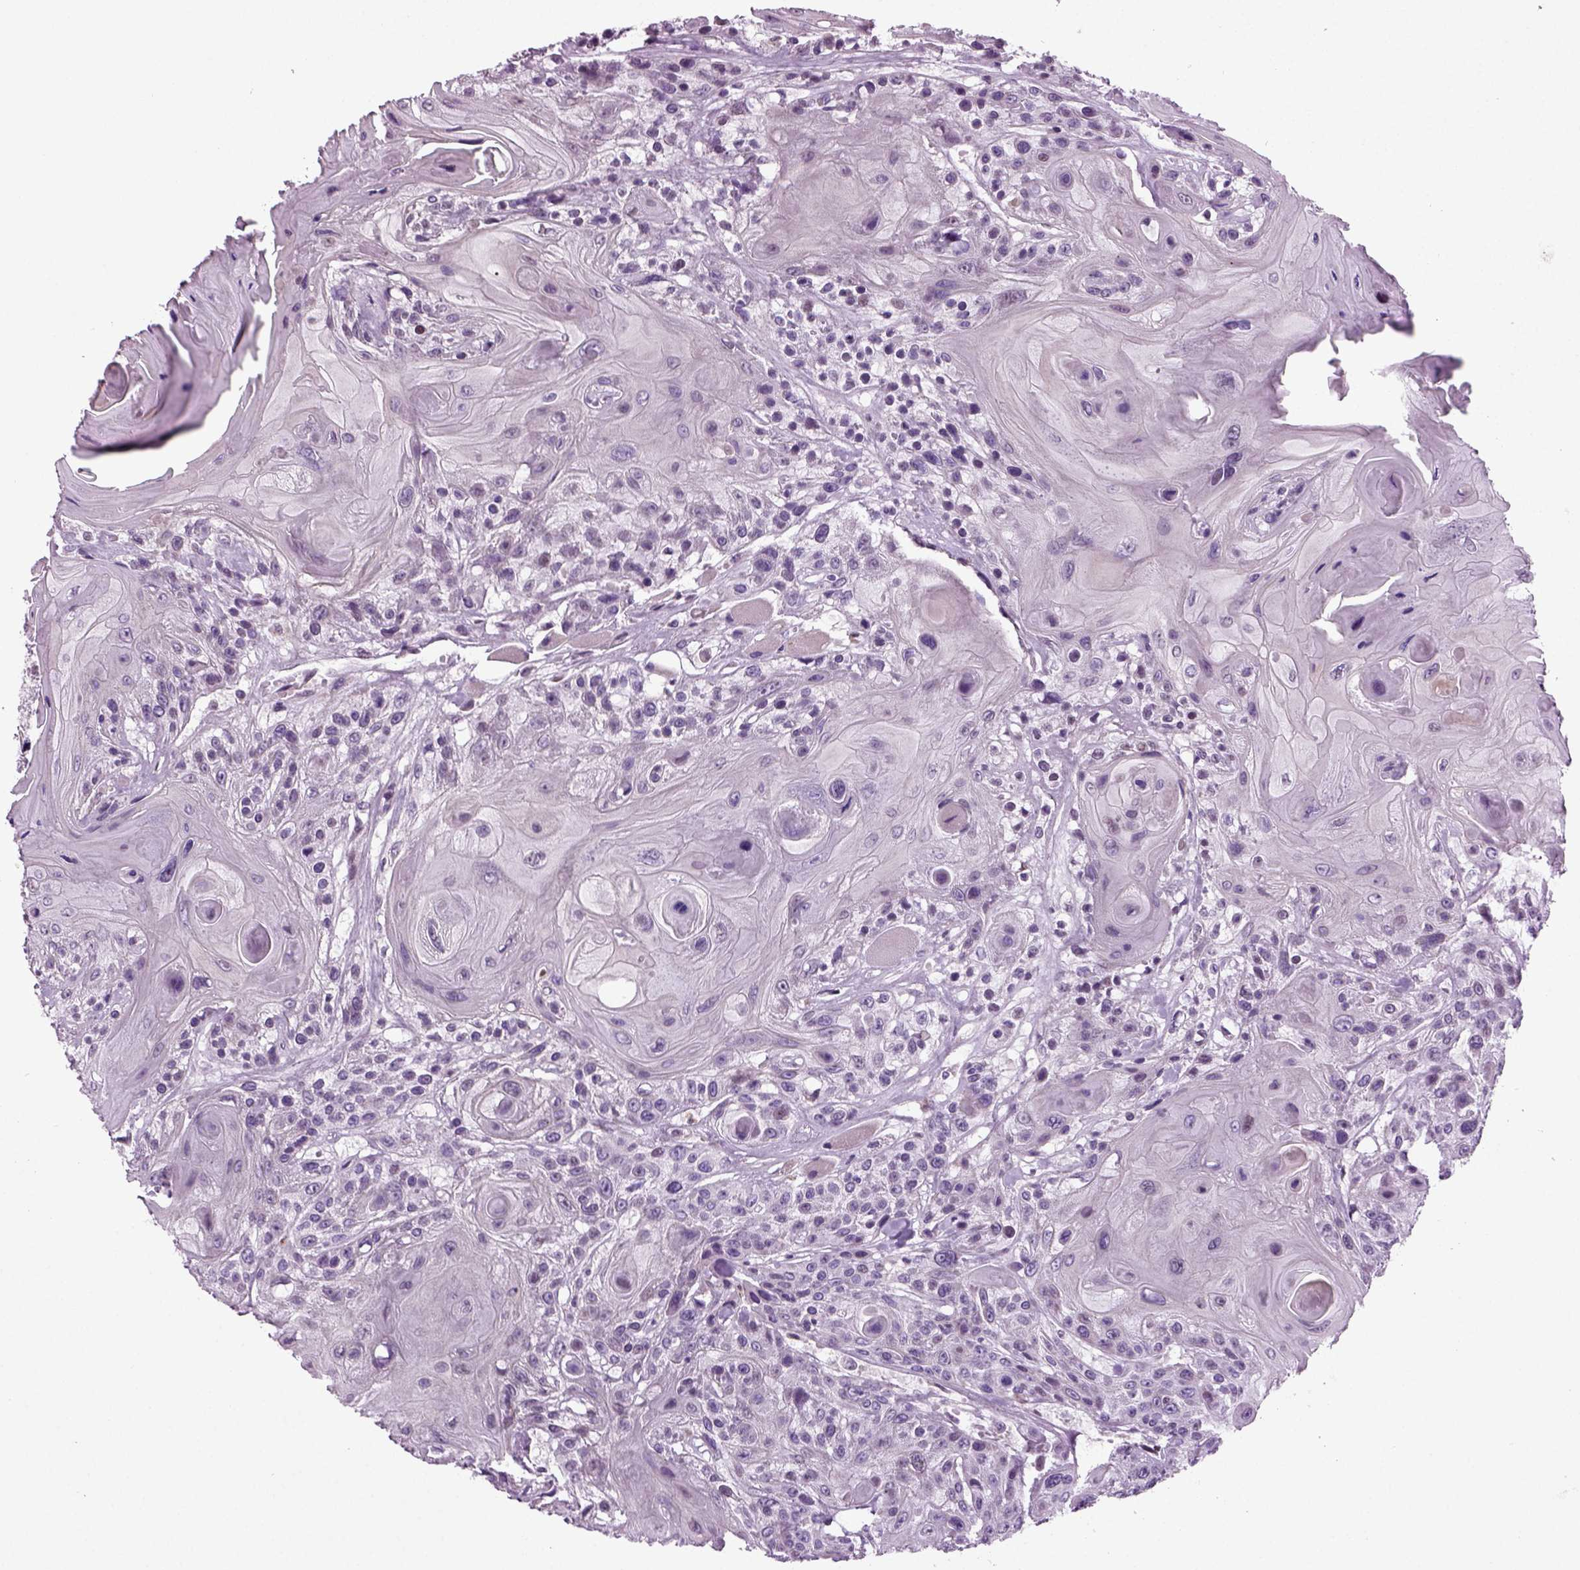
{"staining": {"intensity": "negative", "quantity": "none", "location": "none"}, "tissue": "head and neck cancer", "cell_type": "Tumor cells", "image_type": "cancer", "snomed": [{"axis": "morphology", "description": "Squamous cell carcinoma, NOS"}, {"axis": "topography", "description": "Head-Neck"}], "caption": "This is an immunohistochemistry (IHC) micrograph of human head and neck cancer (squamous cell carcinoma). There is no expression in tumor cells.", "gene": "ARID3A", "patient": {"sex": "female", "age": 59}}